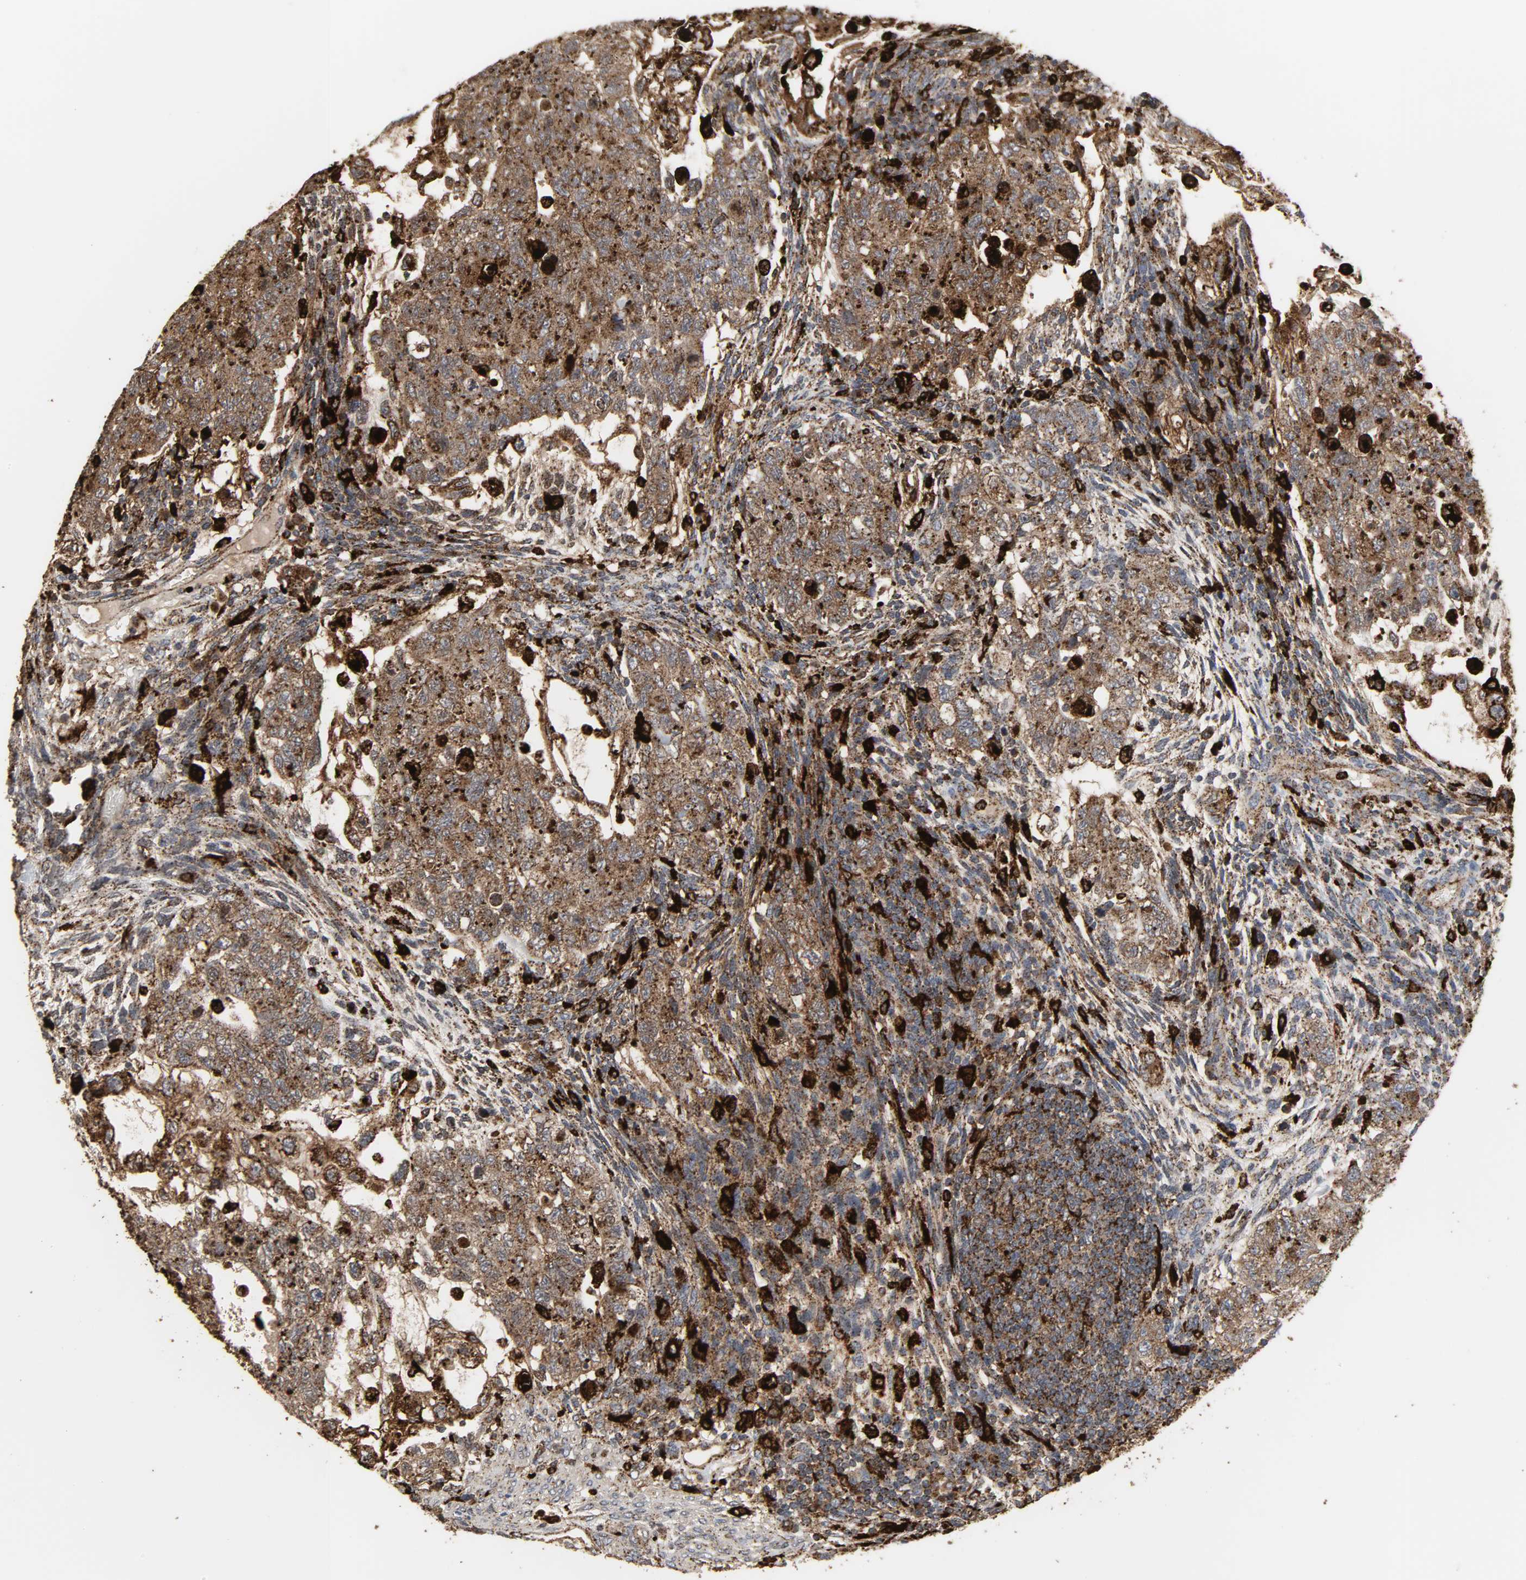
{"staining": {"intensity": "strong", "quantity": ">75%", "location": "cytoplasmic/membranous"}, "tissue": "testis cancer", "cell_type": "Tumor cells", "image_type": "cancer", "snomed": [{"axis": "morphology", "description": "Normal tissue, NOS"}, {"axis": "morphology", "description": "Carcinoma, Embryonal, NOS"}, {"axis": "topography", "description": "Testis"}], "caption": "Protein analysis of embryonal carcinoma (testis) tissue exhibits strong cytoplasmic/membranous expression in approximately >75% of tumor cells.", "gene": "PSAP", "patient": {"sex": "male", "age": 36}}